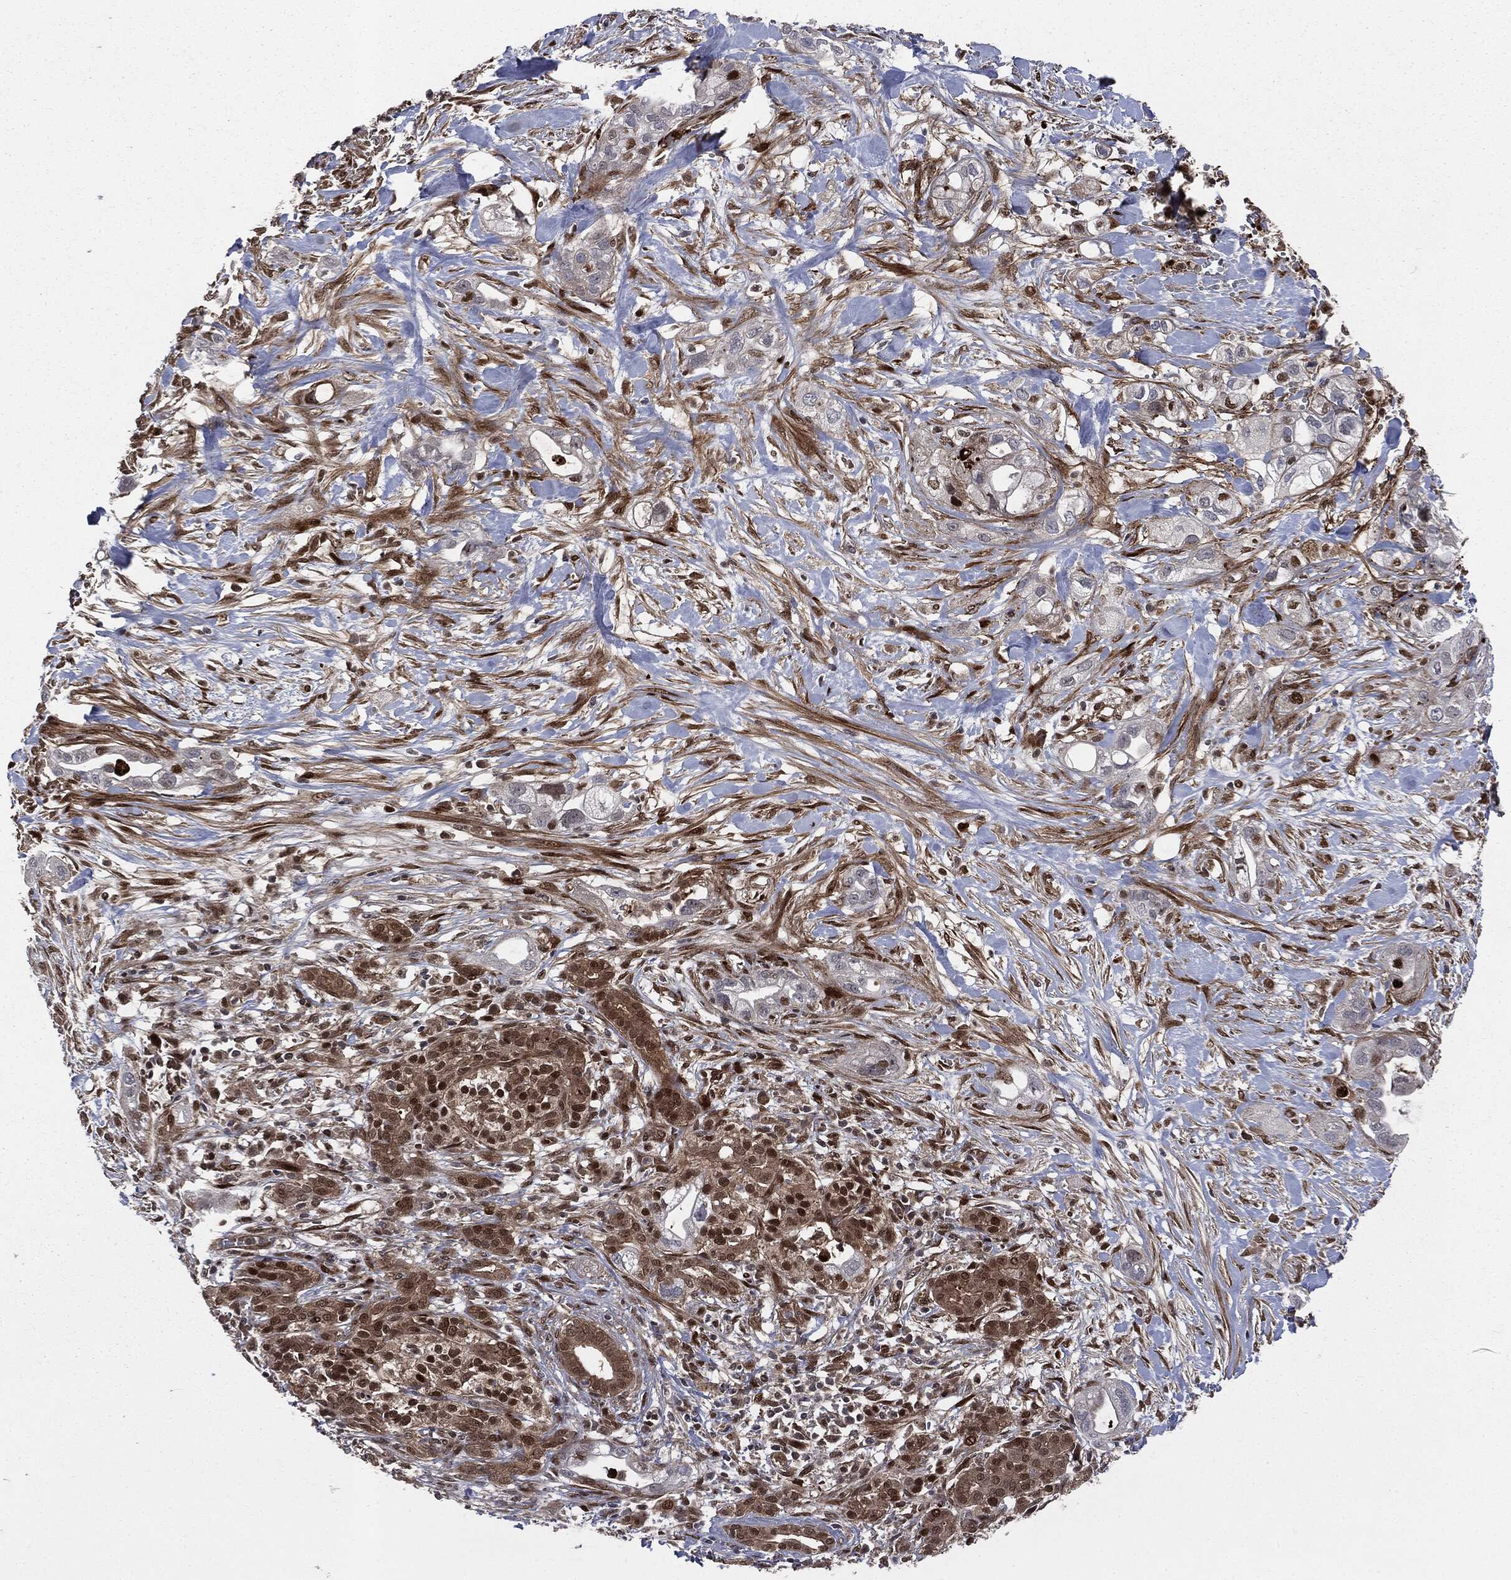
{"staining": {"intensity": "strong", "quantity": "<25%", "location": "nuclear"}, "tissue": "pancreatic cancer", "cell_type": "Tumor cells", "image_type": "cancer", "snomed": [{"axis": "morphology", "description": "Adenocarcinoma, NOS"}, {"axis": "topography", "description": "Pancreas"}], "caption": "Human pancreatic cancer stained with a brown dye displays strong nuclear positive staining in approximately <25% of tumor cells.", "gene": "SMAD4", "patient": {"sex": "male", "age": 44}}